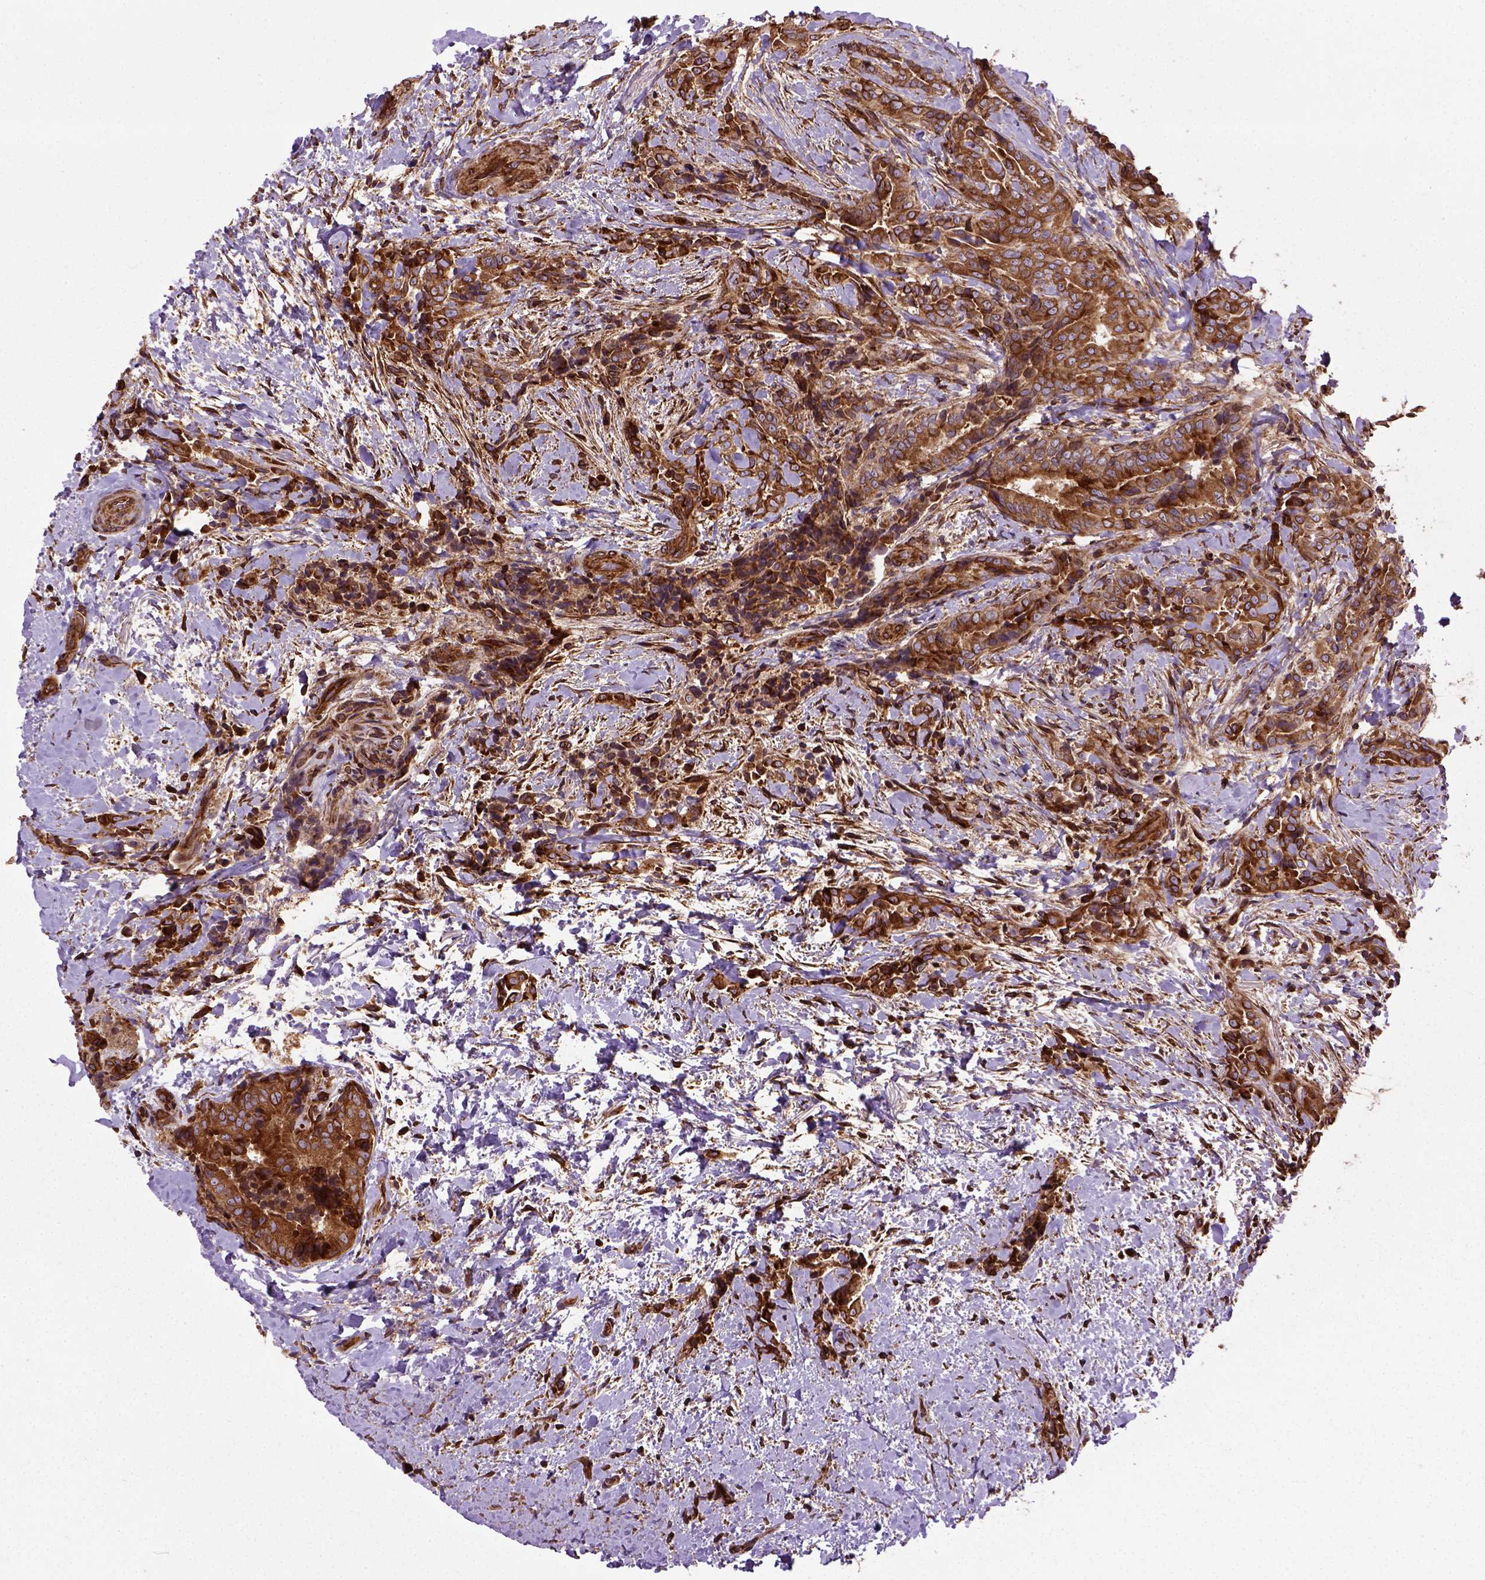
{"staining": {"intensity": "strong", "quantity": ">75%", "location": "cytoplasmic/membranous"}, "tissue": "thyroid cancer", "cell_type": "Tumor cells", "image_type": "cancer", "snomed": [{"axis": "morphology", "description": "Papillary adenocarcinoma, NOS"}, {"axis": "topography", "description": "Thyroid gland"}], "caption": "Thyroid cancer (papillary adenocarcinoma) stained for a protein (brown) displays strong cytoplasmic/membranous positive staining in about >75% of tumor cells.", "gene": "CAPRIN1", "patient": {"sex": "male", "age": 61}}